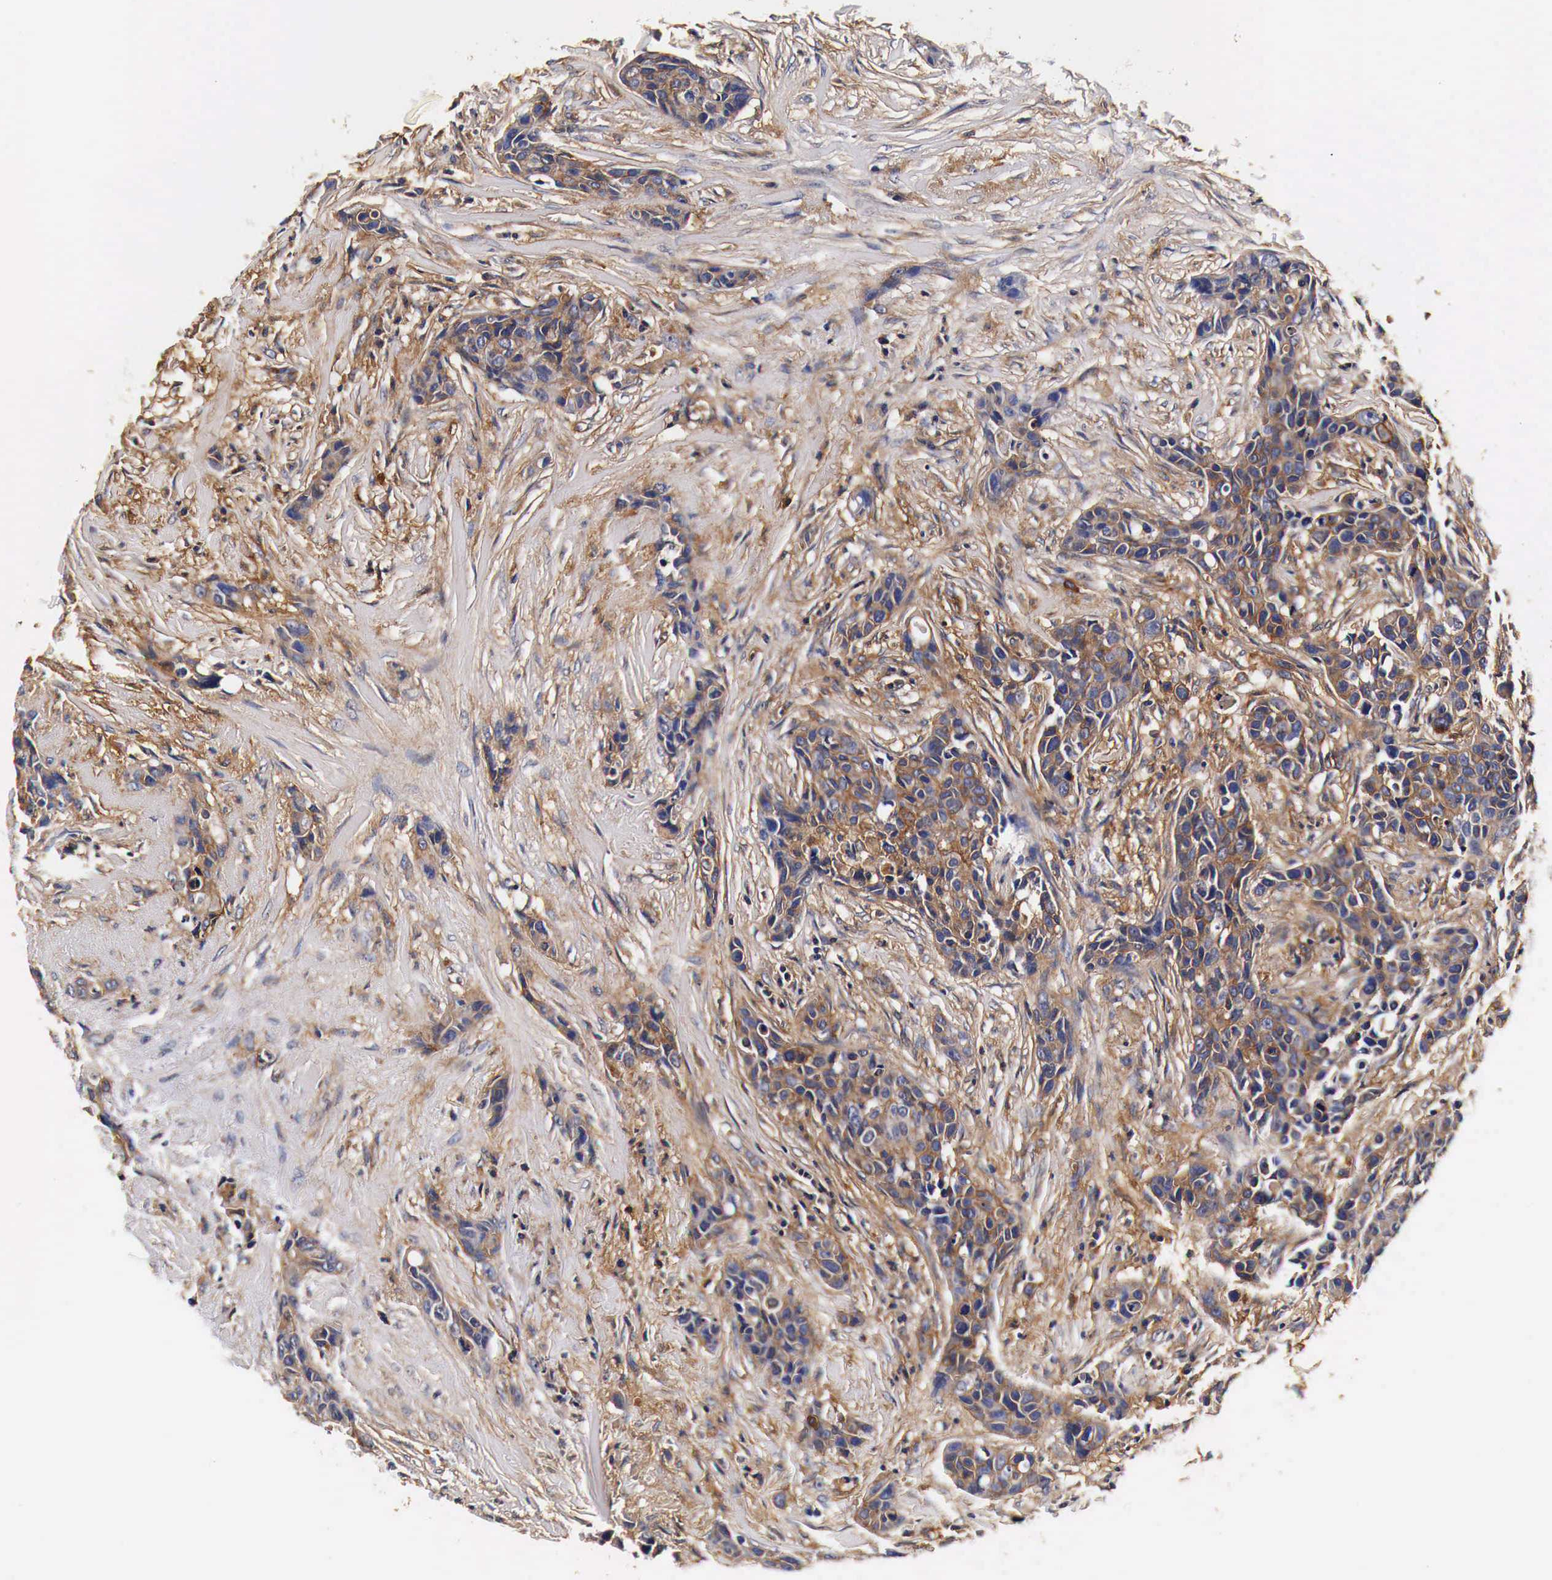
{"staining": {"intensity": "moderate", "quantity": ">75%", "location": "cytoplasmic/membranous"}, "tissue": "breast cancer", "cell_type": "Tumor cells", "image_type": "cancer", "snomed": [{"axis": "morphology", "description": "Duct carcinoma"}, {"axis": "topography", "description": "Breast"}], "caption": "A histopathology image showing moderate cytoplasmic/membranous positivity in about >75% of tumor cells in breast cancer (invasive ductal carcinoma), as visualized by brown immunohistochemical staining.", "gene": "RP2", "patient": {"sex": "female", "age": 91}}